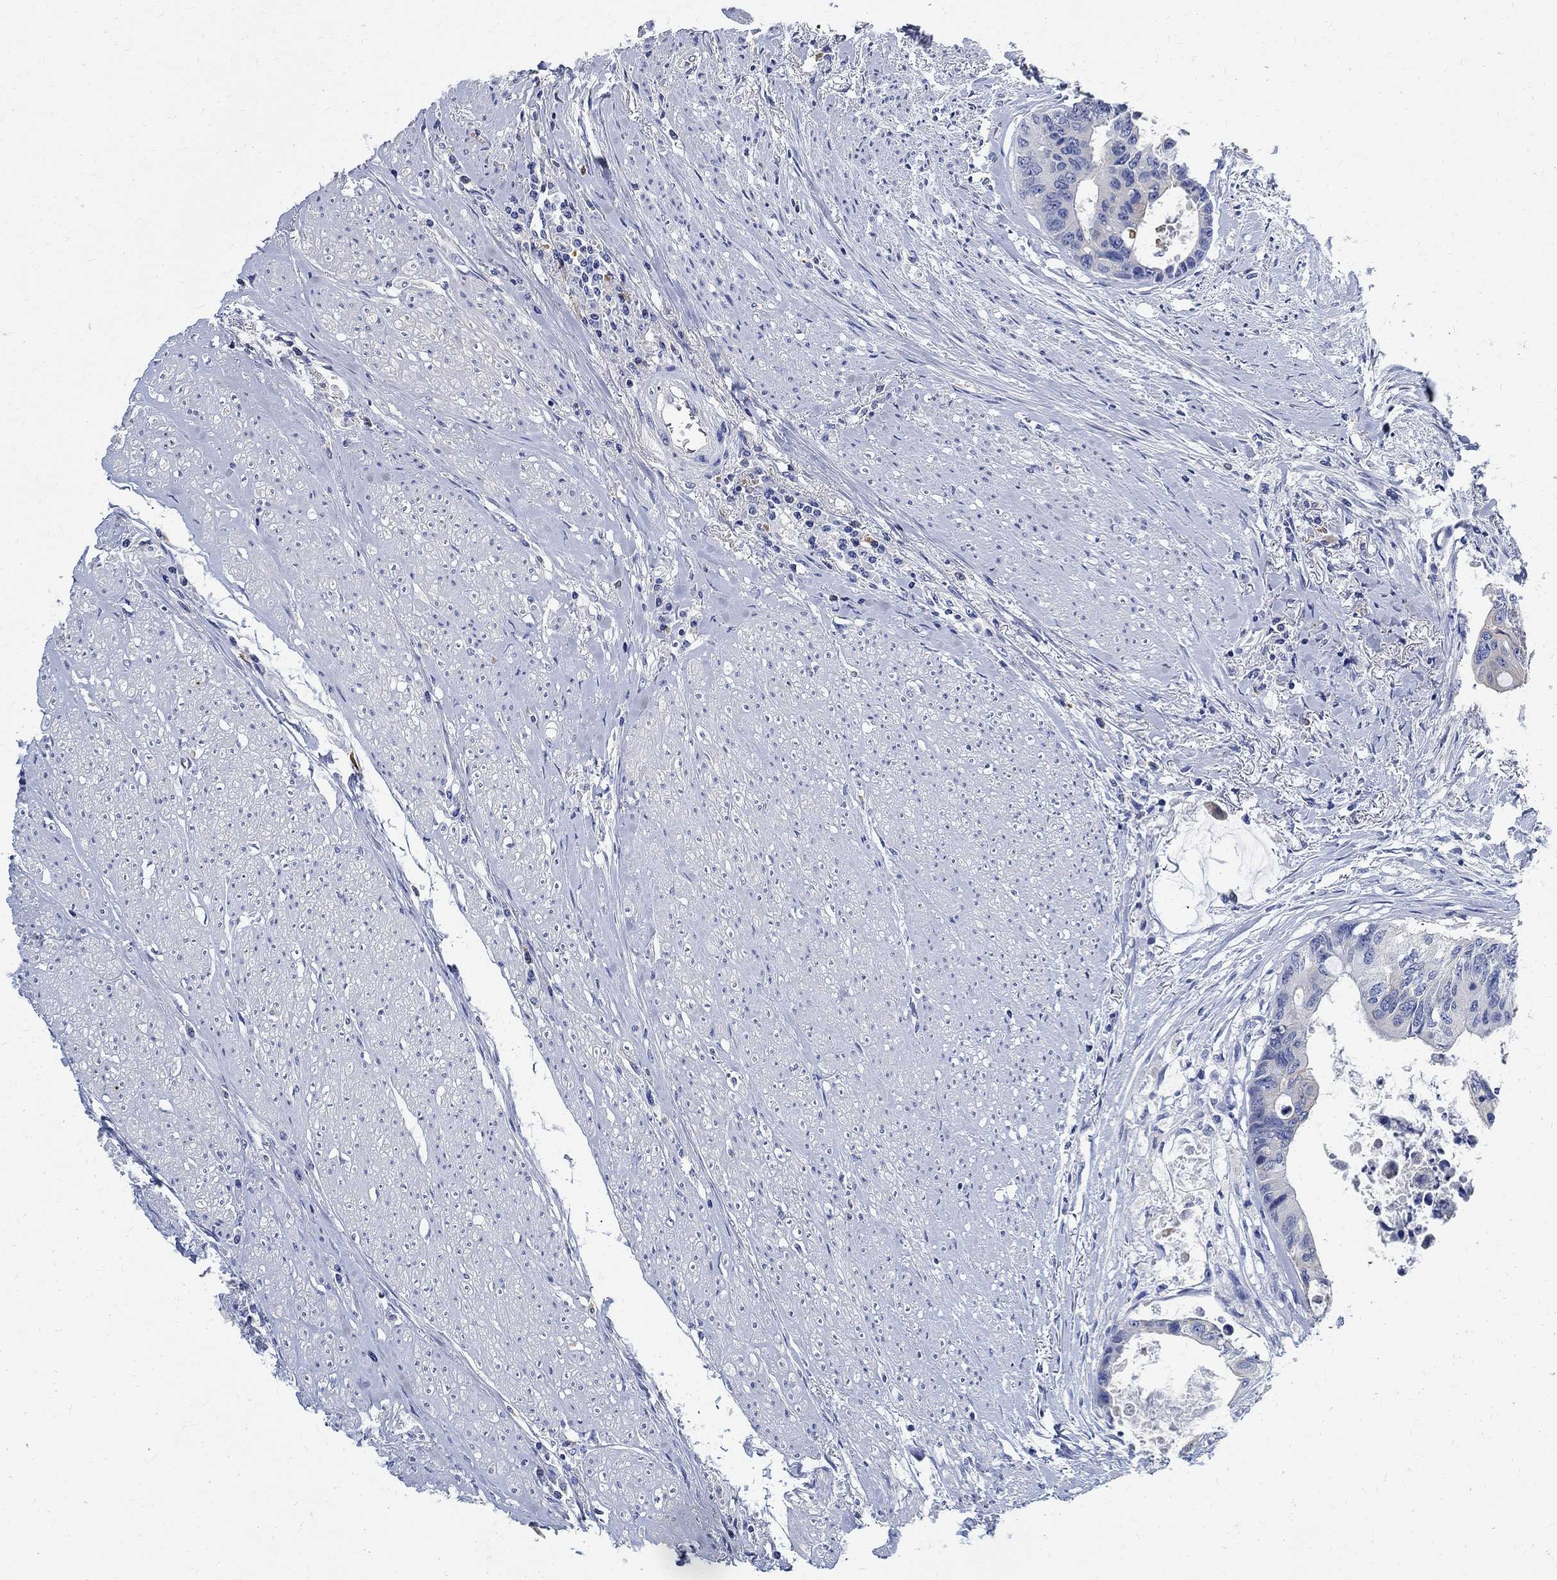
{"staining": {"intensity": "negative", "quantity": "none", "location": "none"}, "tissue": "colorectal cancer", "cell_type": "Tumor cells", "image_type": "cancer", "snomed": [{"axis": "morphology", "description": "Adenocarcinoma, NOS"}, {"axis": "topography", "description": "Rectum"}], "caption": "Tumor cells are negative for protein expression in human colorectal adenocarcinoma.", "gene": "PRX", "patient": {"sex": "male", "age": 59}}